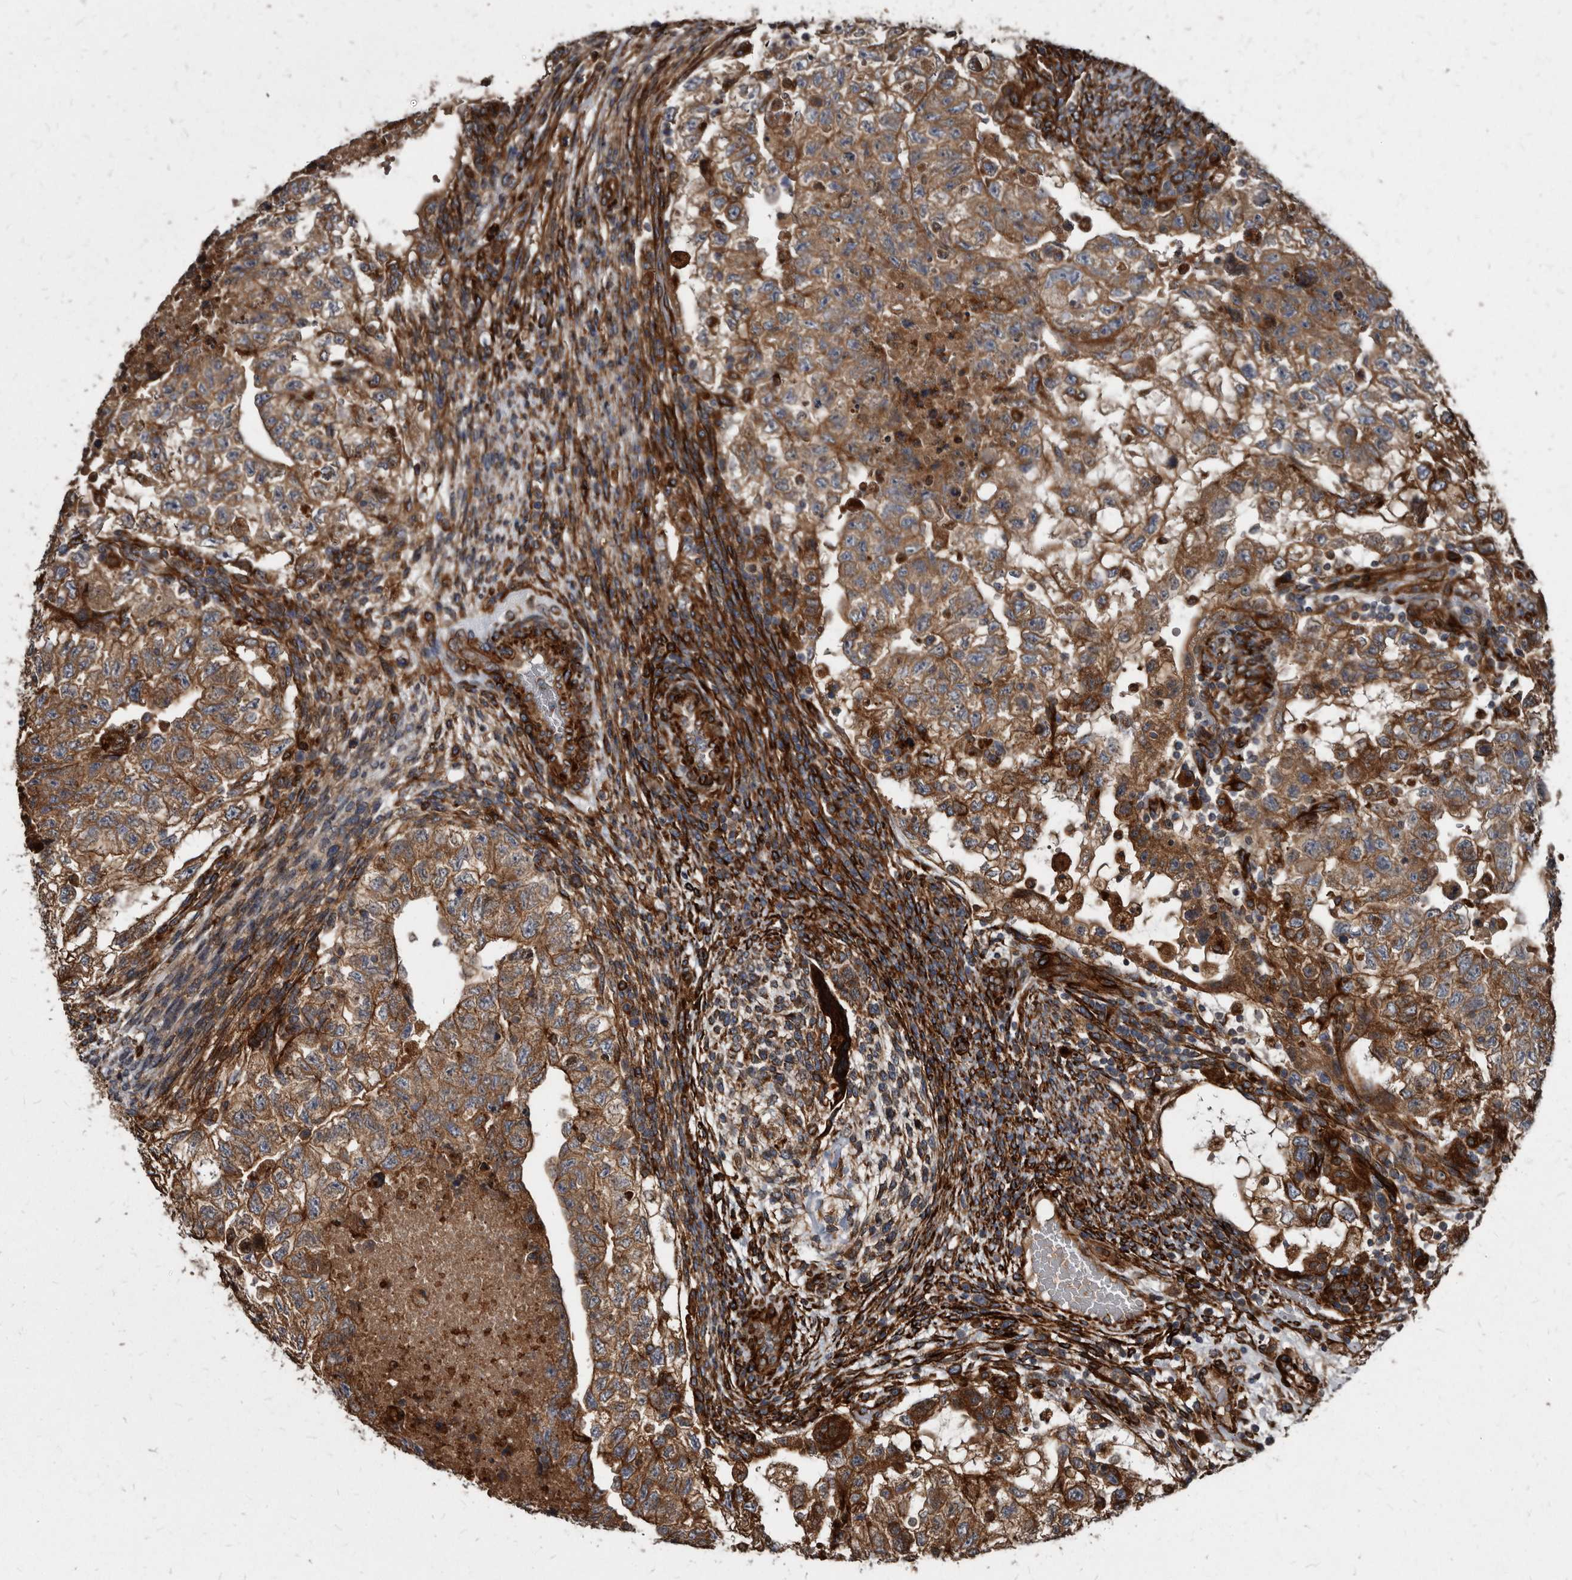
{"staining": {"intensity": "strong", "quantity": ">75%", "location": "cytoplasmic/membranous"}, "tissue": "testis cancer", "cell_type": "Tumor cells", "image_type": "cancer", "snomed": [{"axis": "morphology", "description": "Carcinoma, Embryonal, NOS"}, {"axis": "topography", "description": "Testis"}], "caption": "A micrograph showing strong cytoplasmic/membranous expression in approximately >75% of tumor cells in embryonal carcinoma (testis), as visualized by brown immunohistochemical staining.", "gene": "KCTD20", "patient": {"sex": "male", "age": 36}}